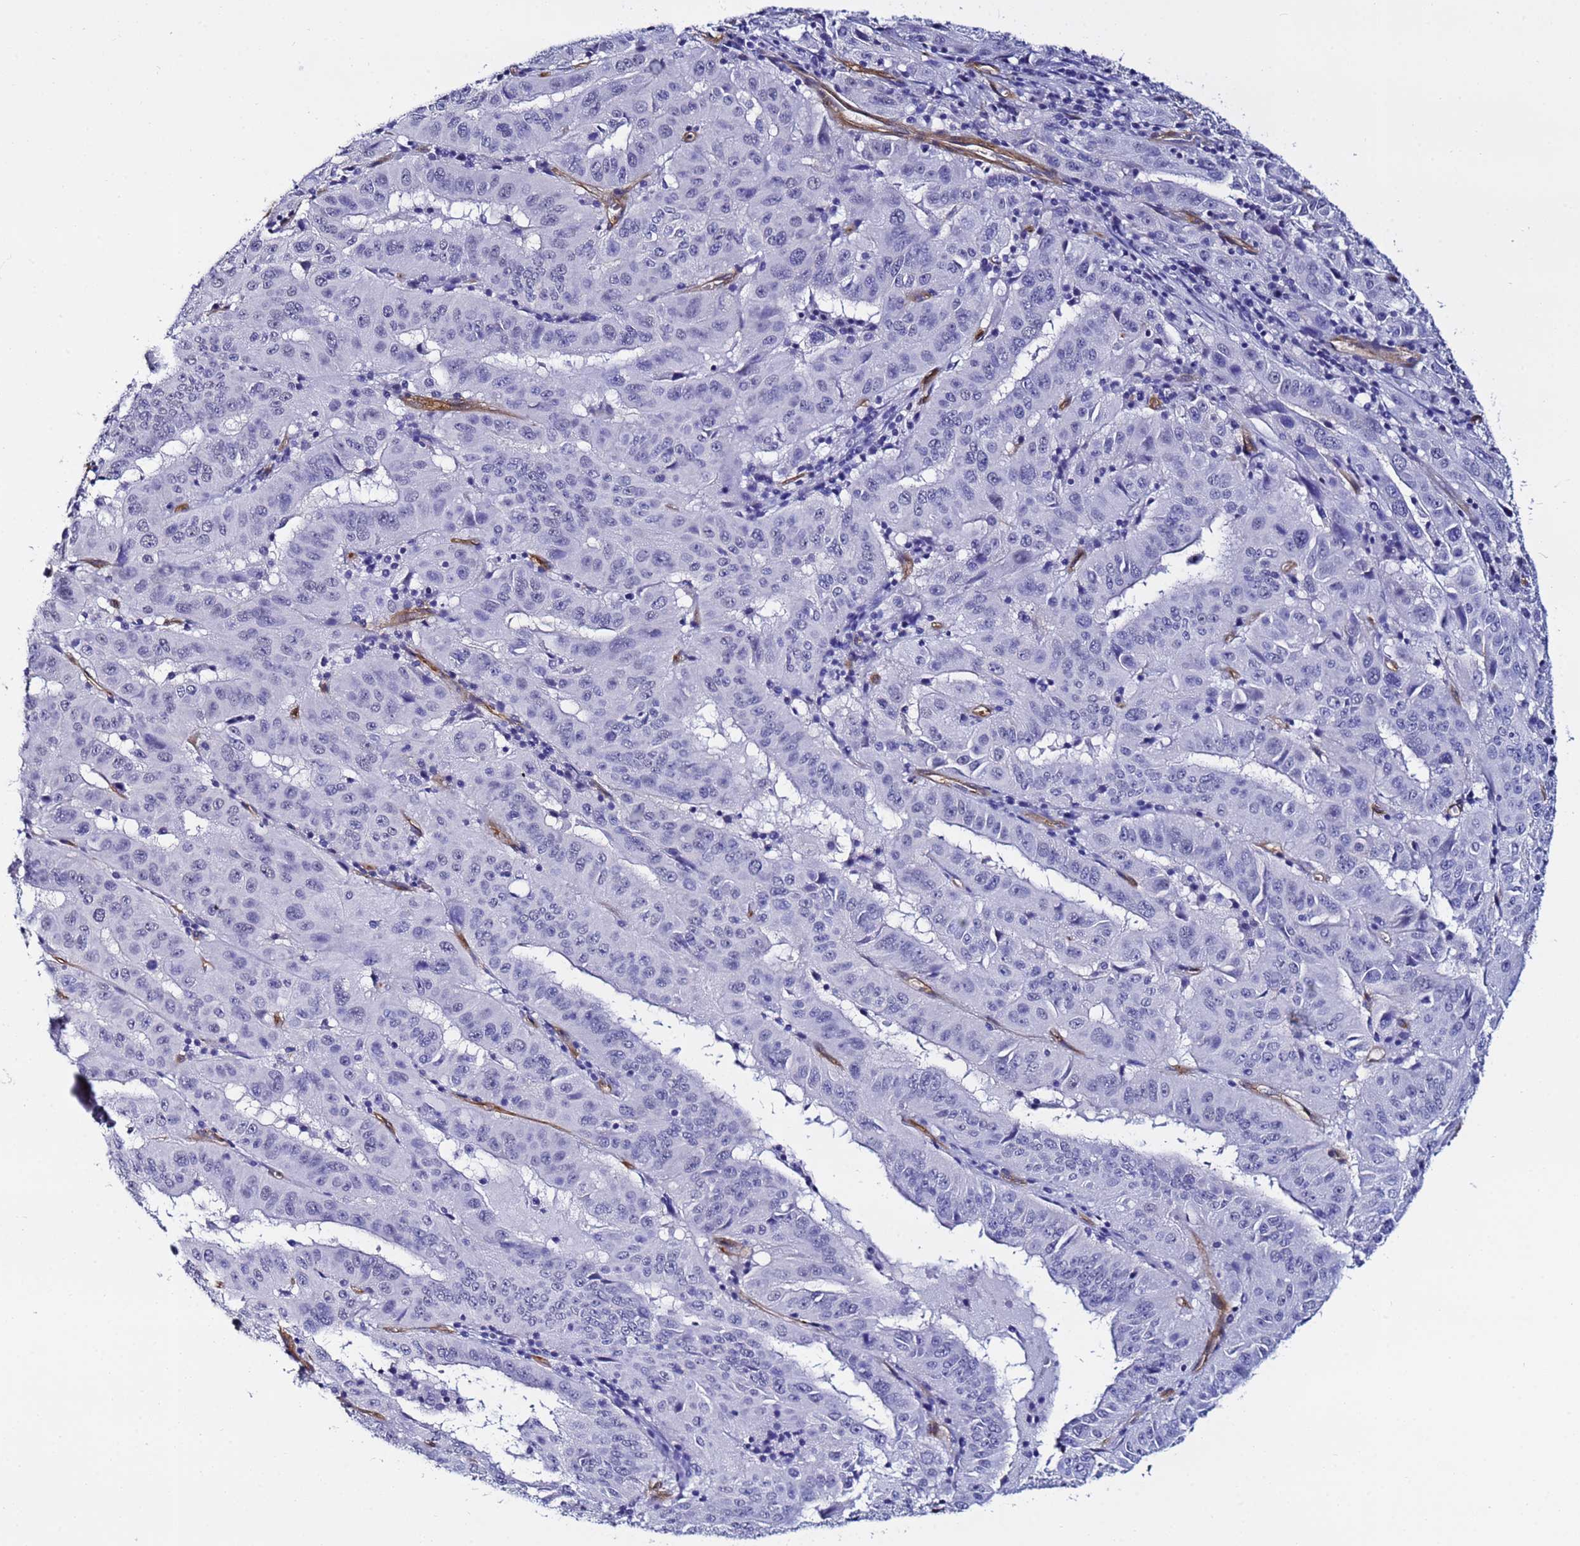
{"staining": {"intensity": "negative", "quantity": "none", "location": "none"}, "tissue": "pancreatic cancer", "cell_type": "Tumor cells", "image_type": "cancer", "snomed": [{"axis": "morphology", "description": "Adenocarcinoma, NOS"}, {"axis": "topography", "description": "Pancreas"}], "caption": "The micrograph displays no significant staining in tumor cells of pancreatic cancer.", "gene": "DEFB104A", "patient": {"sex": "male", "age": 63}}